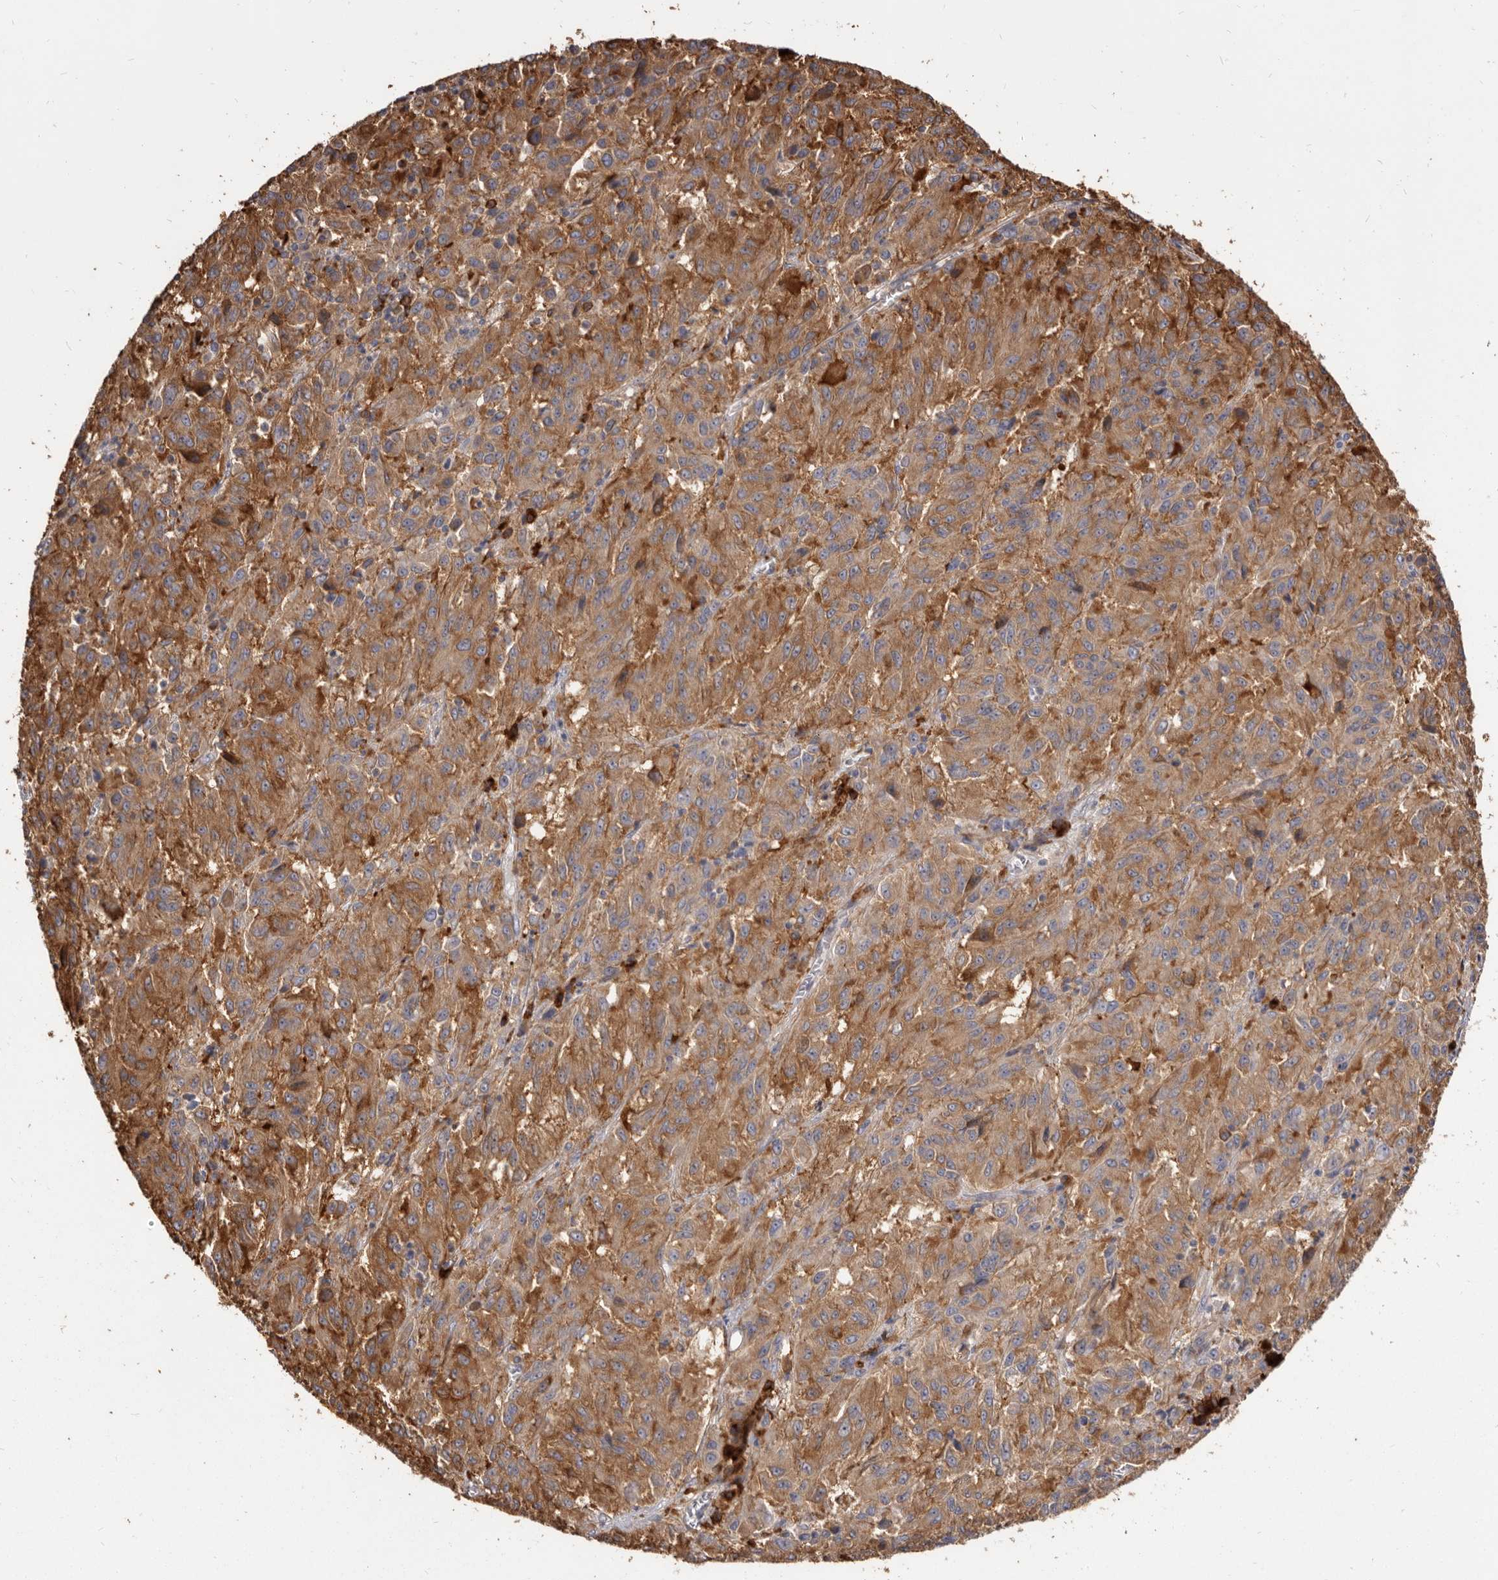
{"staining": {"intensity": "strong", "quantity": ">75%", "location": "cytoplasmic/membranous"}, "tissue": "melanoma", "cell_type": "Tumor cells", "image_type": "cancer", "snomed": [{"axis": "morphology", "description": "Malignant melanoma, Metastatic site"}, {"axis": "topography", "description": "Lung"}], "caption": "IHC histopathology image of neoplastic tissue: malignant melanoma (metastatic site) stained using IHC displays high levels of strong protein expression localized specifically in the cytoplasmic/membranous of tumor cells, appearing as a cytoplasmic/membranous brown color.", "gene": "TPD52", "patient": {"sex": "male", "age": 64}}